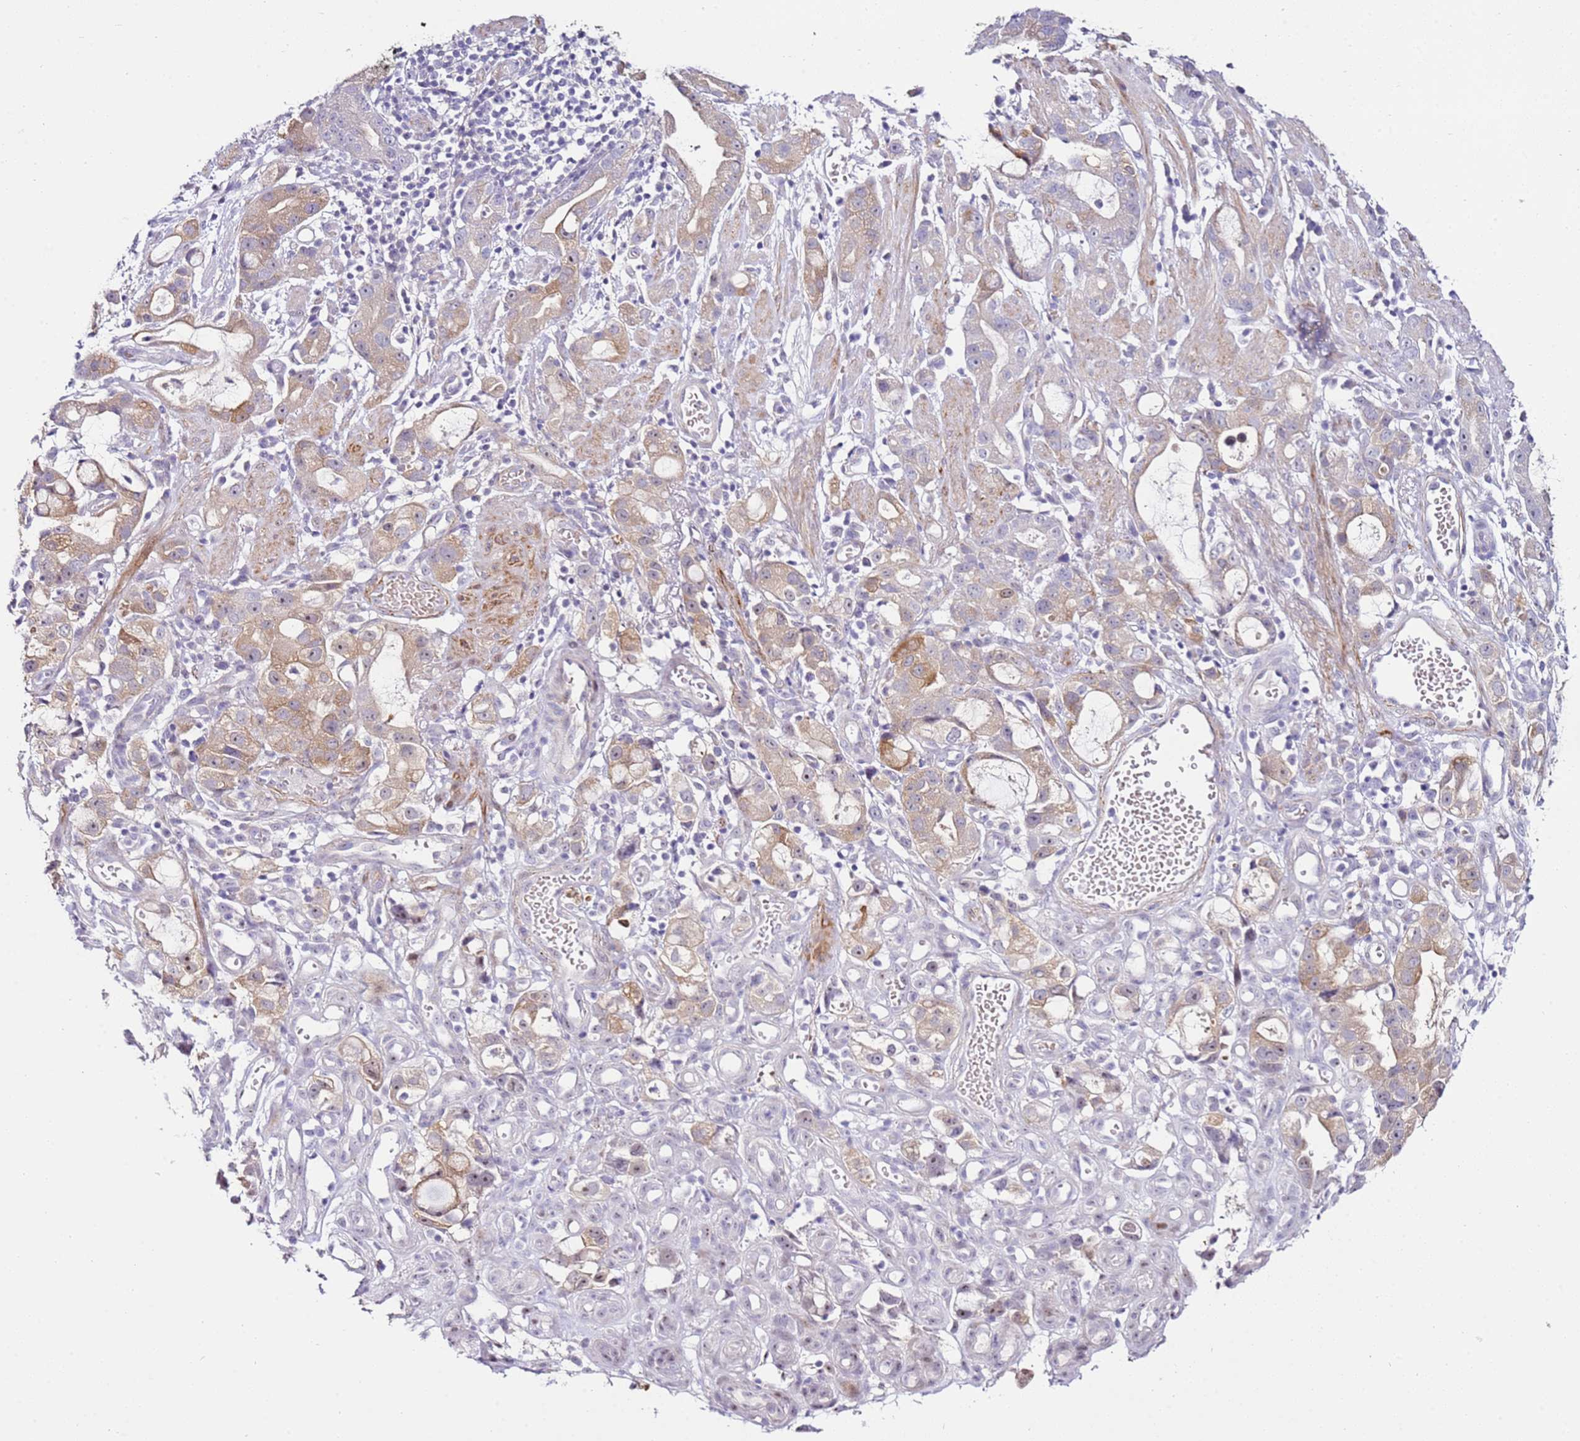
{"staining": {"intensity": "weak", "quantity": "25%-75%", "location": "cytoplasmic/membranous"}, "tissue": "stomach cancer", "cell_type": "Tumor cells", "image_type": "cancer", "snomed": [{"axis": "morphology", "description": "Adenocarcinoma, NOS"}, {"axis": "topography", "description": "Stomach"}], "caption": "Adenocarcinoma (stomach) stained with DAB IHC displays low levels of weak cytoplasmic/membranous positivity in about 25%-75% of tumor cells.", "gene": "HGD", "patient": {"sex": "male", "age": 55}}